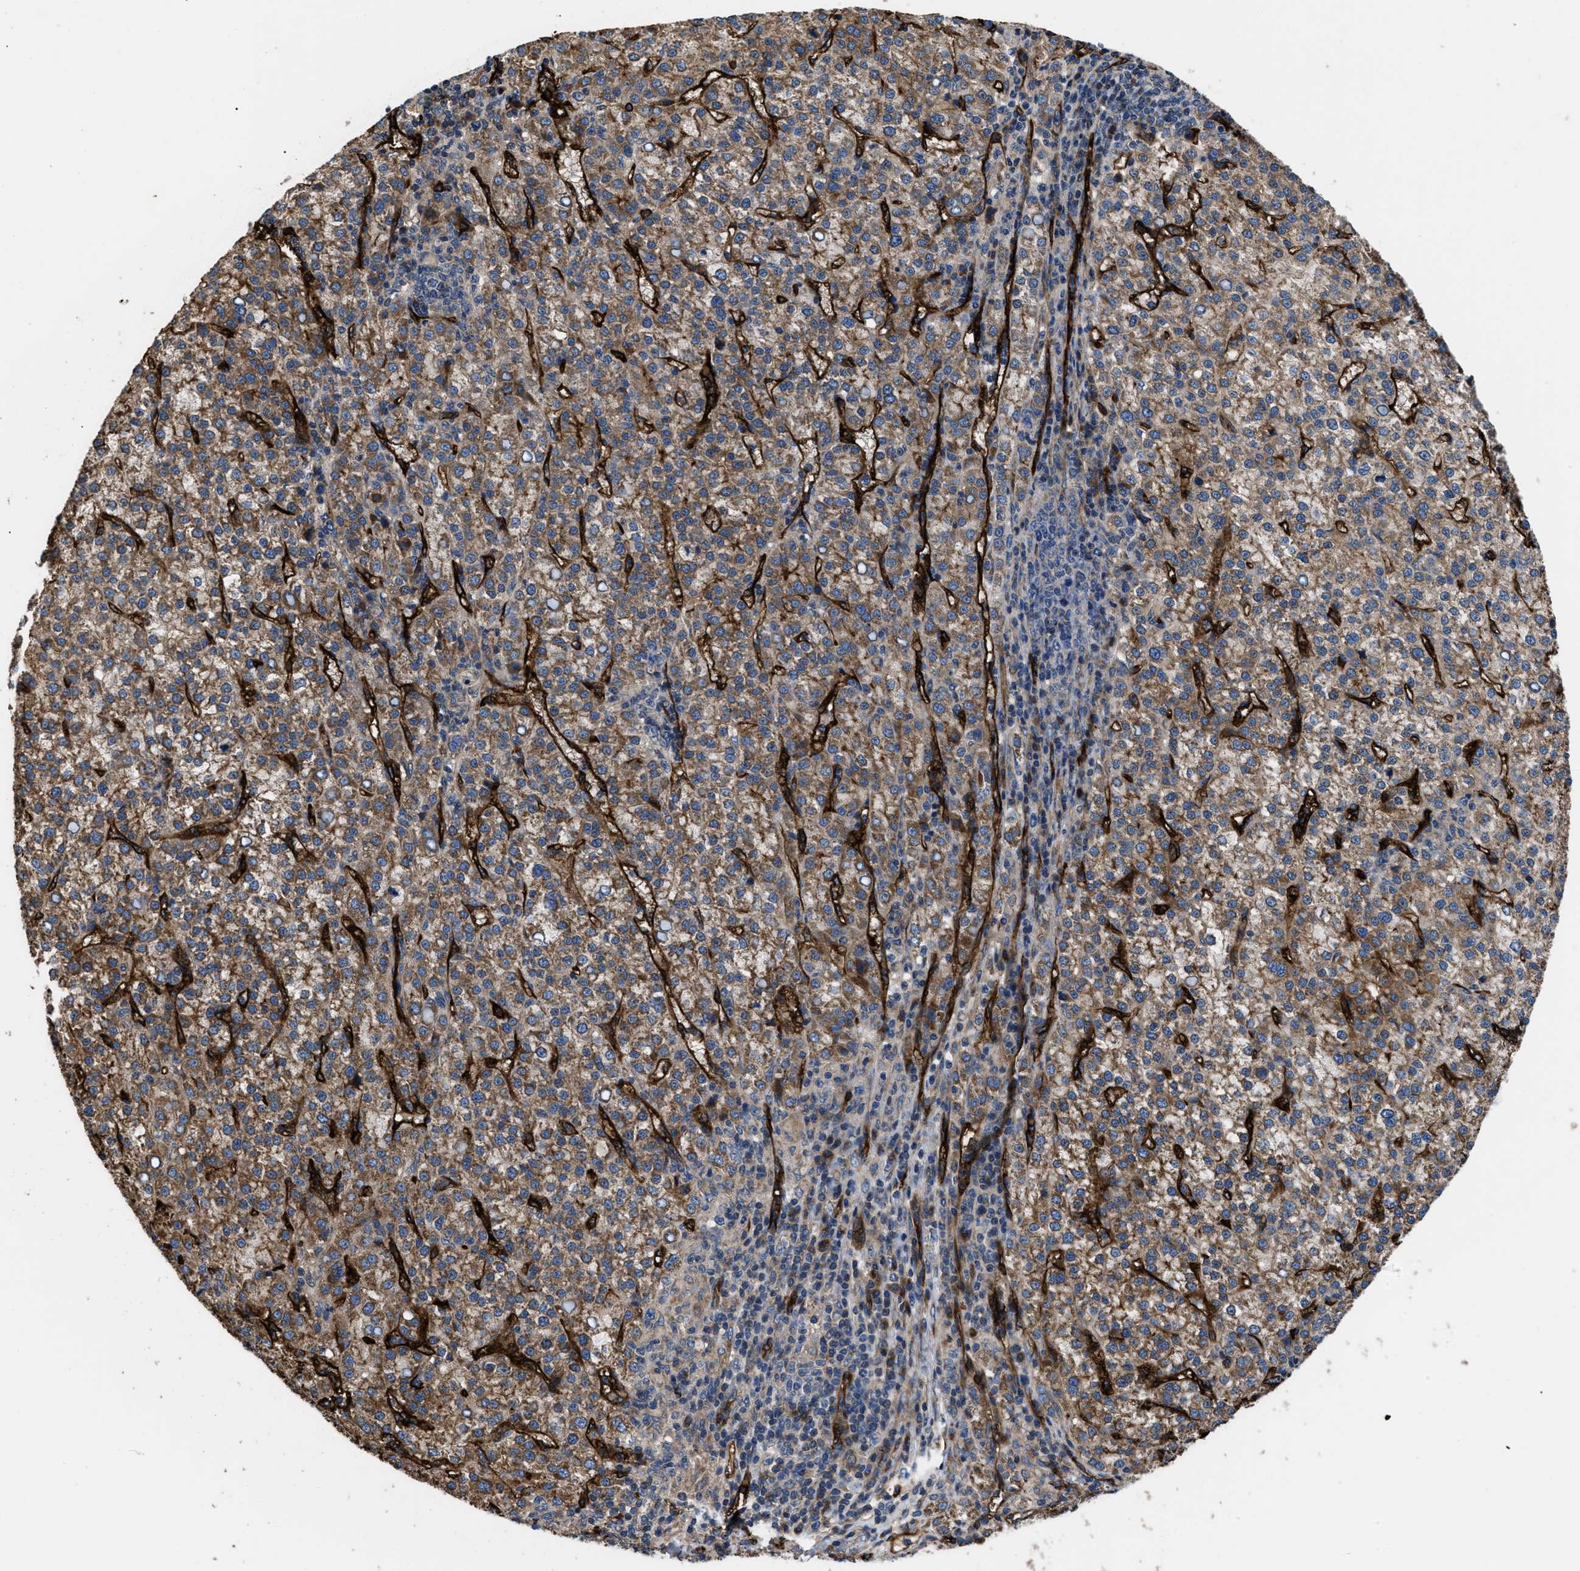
{"staining": {"intensity": "moderate", "quantity": ">75%", "location": "cytoplasmic/membranous"}, "tissue": "liver cancer", "cell_type": "Tumor cells", "image_type": "cancer", "snomed": [{"axis": "morphology", "description": "Carcinoma, Hepatocellular, NOS"}, {"axis": "topography", "description": "Liver"}], "caption": "High-magnification brightfield microscopy of liver cancer (hepatocellular carcinoma) stained with DAB (brown) and counterstained with hematoxylin (blue). tumor cells exhibit moderate cytoplasmic/membranous positivity is seen in about>75% of cells.", "gene": "NT5E", "patient": {"sex": "female", "age": 58}}